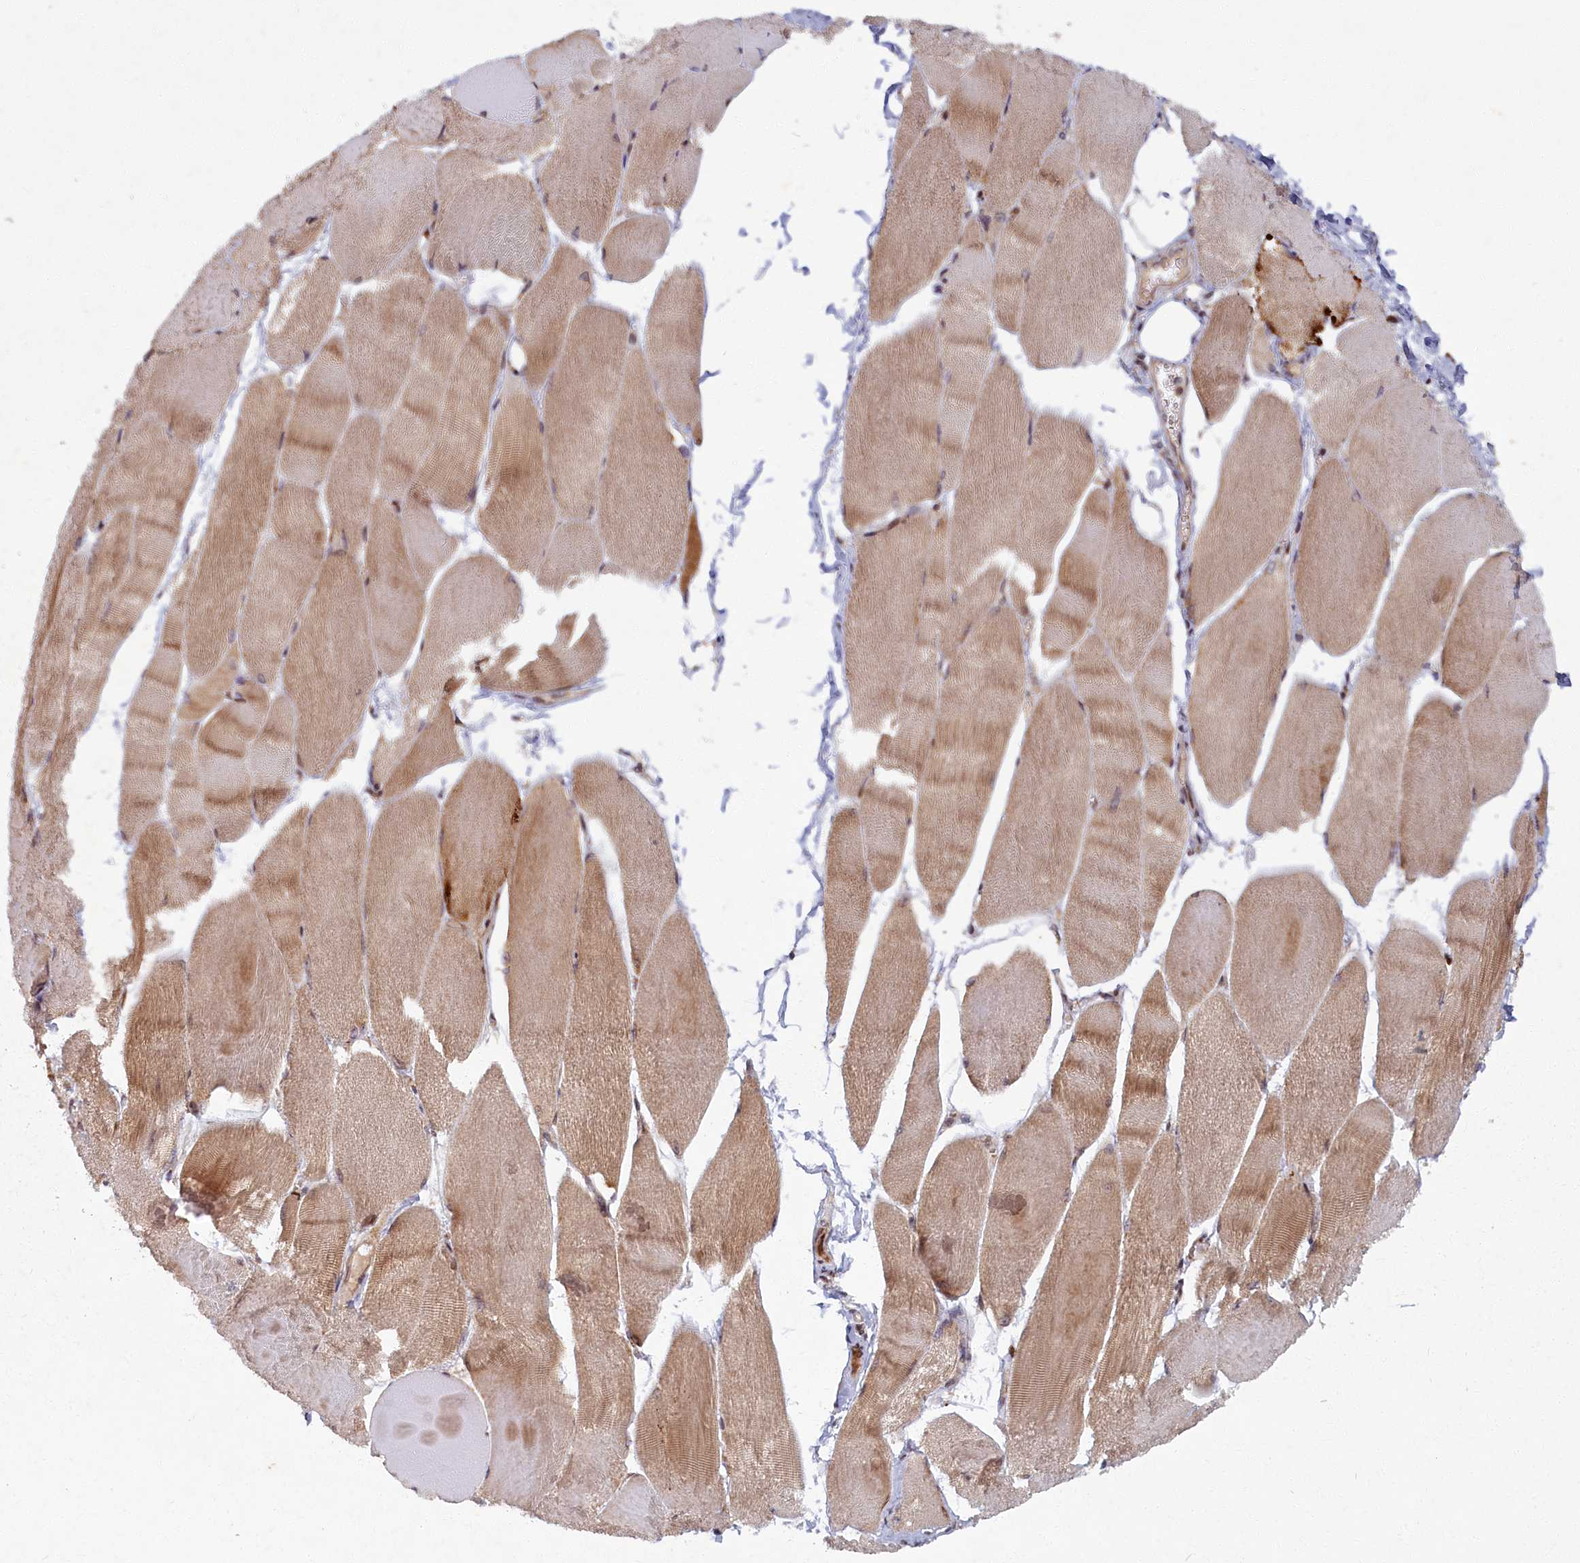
{"staining": {"intensity": "strong", "quantity": "25%-75%", "location": "cytoplasmic/membranous,nuclear"}, "tissue": "skeletal muscle", "cell_type": "Myocytes", "image_type": "normal", "snomed": [{"axis": "morphology", "description": "Normal tissue, NOS"}, {"axis": "morphology", "description": "Basal cell carcinoma"}, {"axis": "topography", "description": "Skeletal muscle"}], "caption": "This is a photomicrograph of IHC staining of benign skeletal muscle, which shows strong staining in the cytoplasmic/membranous,nuclear of myocytes.", "gene": "PLA2G10", "patient": {"sex": "female", "age": 64}}